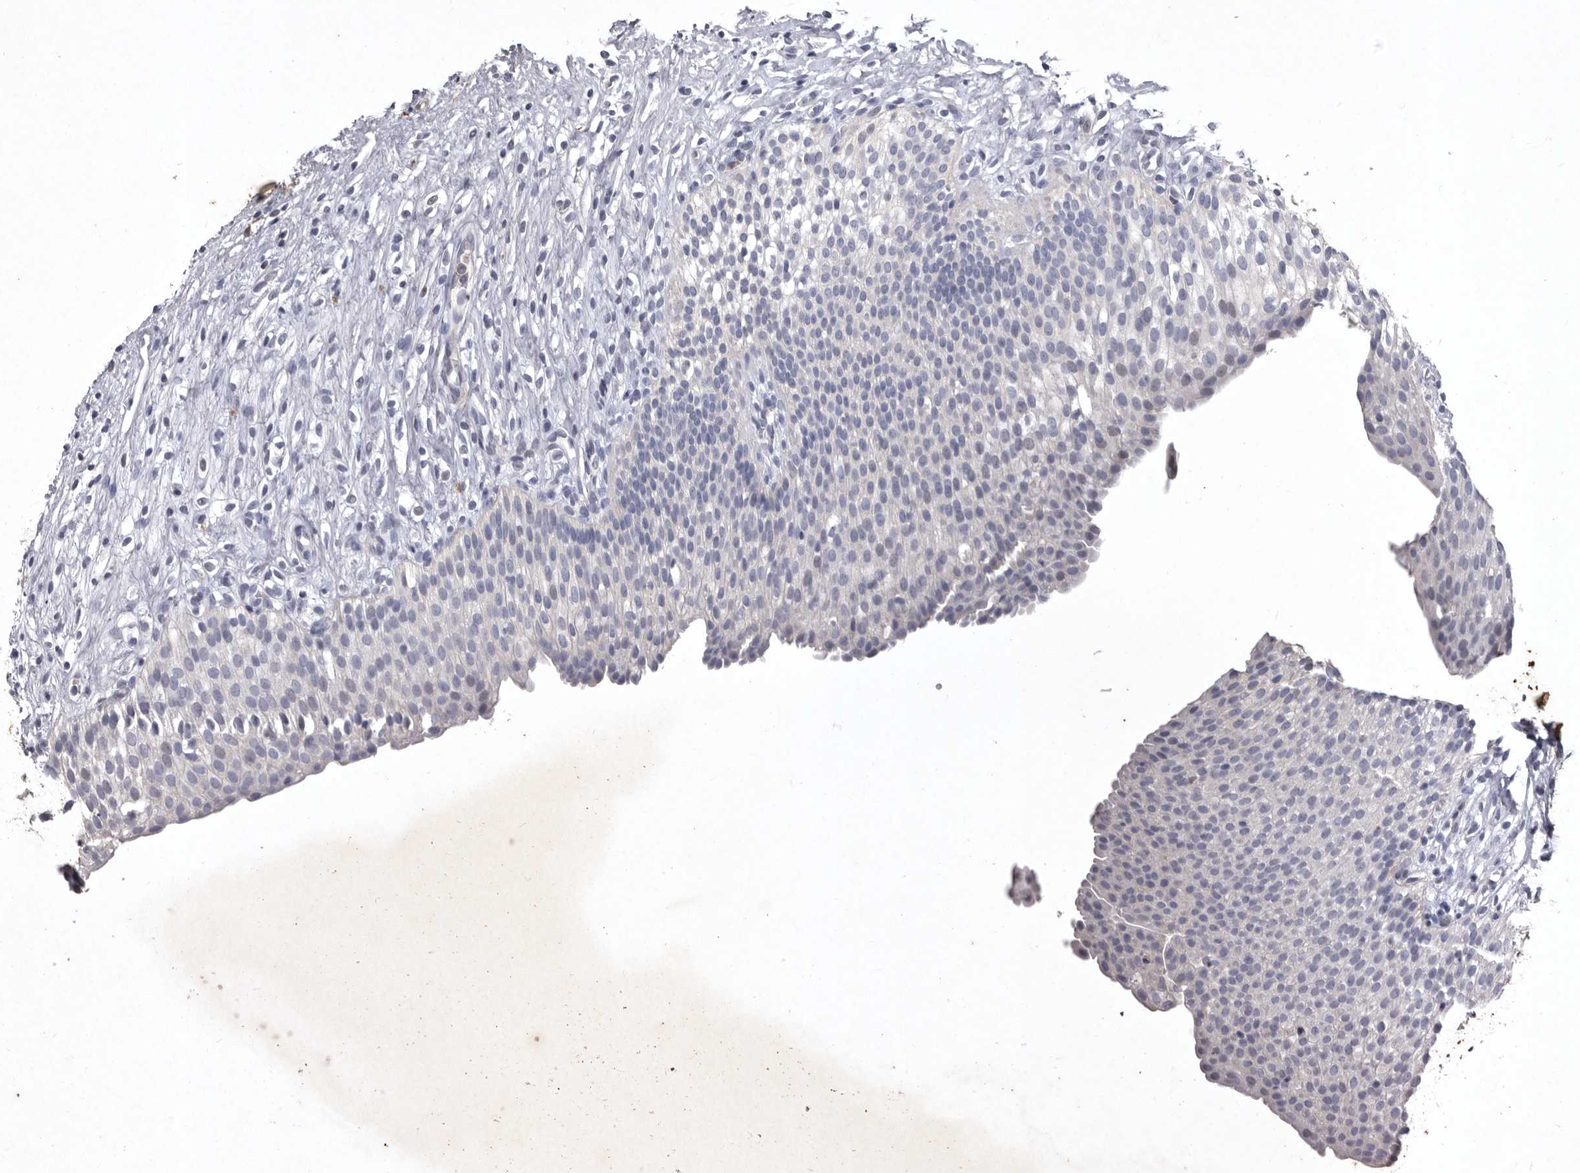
{"staining": {"intensity": "negative", "quantity": "none", "location": "none"}, "tissue": "urinary bladder", "cell_type": "Urothelial cells", "image_type": "normal", "snomed": [{"axis": "morphology", "description": "Normal tissue, NOS"}, {"axis": "topography", "description": "Urinary bladder"}], "caption": "Immunohistochemical staining of benign human urinary bladder demonstrates no significant expression in urothelial cells.", "gene": "NKAIN4", "patient": {"sex": "male", "age": 1}}